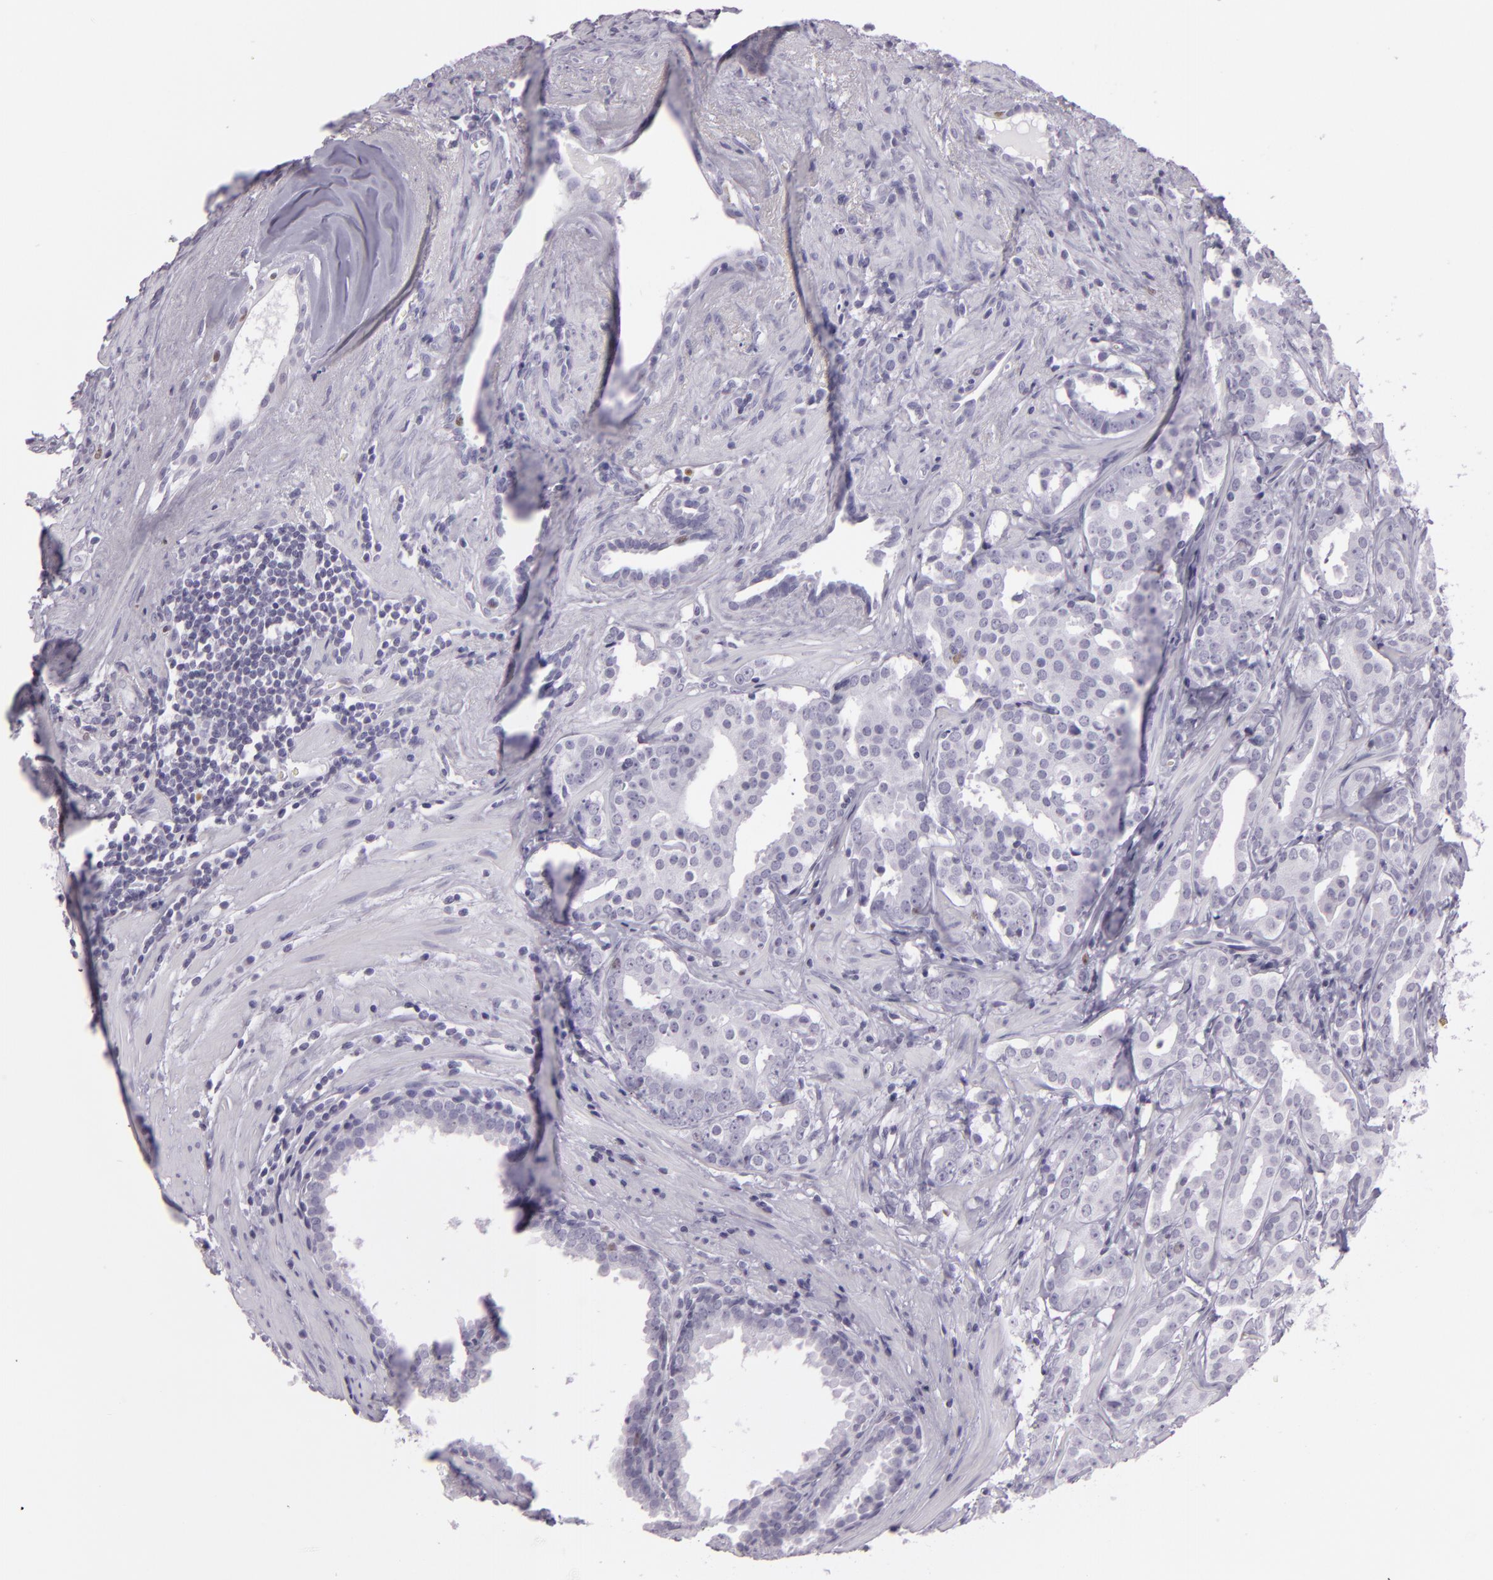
{"staining": {"intensity": "negative", "quantity": "none", "location": "none"}, "tissue": "prostate cancer", "cell_type": "Tumor cells", "image_type": "cancer", "snomed": [{"axis": "morphology", "description": "Adenocarcinoma, Low grade"}, {"axis": "topography", "description": "Prostate"}], "caption": "IHC of prostate cancer shows no positivity in tumor cells.", "gene": "MCM3", "patient": {"sex": "male", "age": 59}}